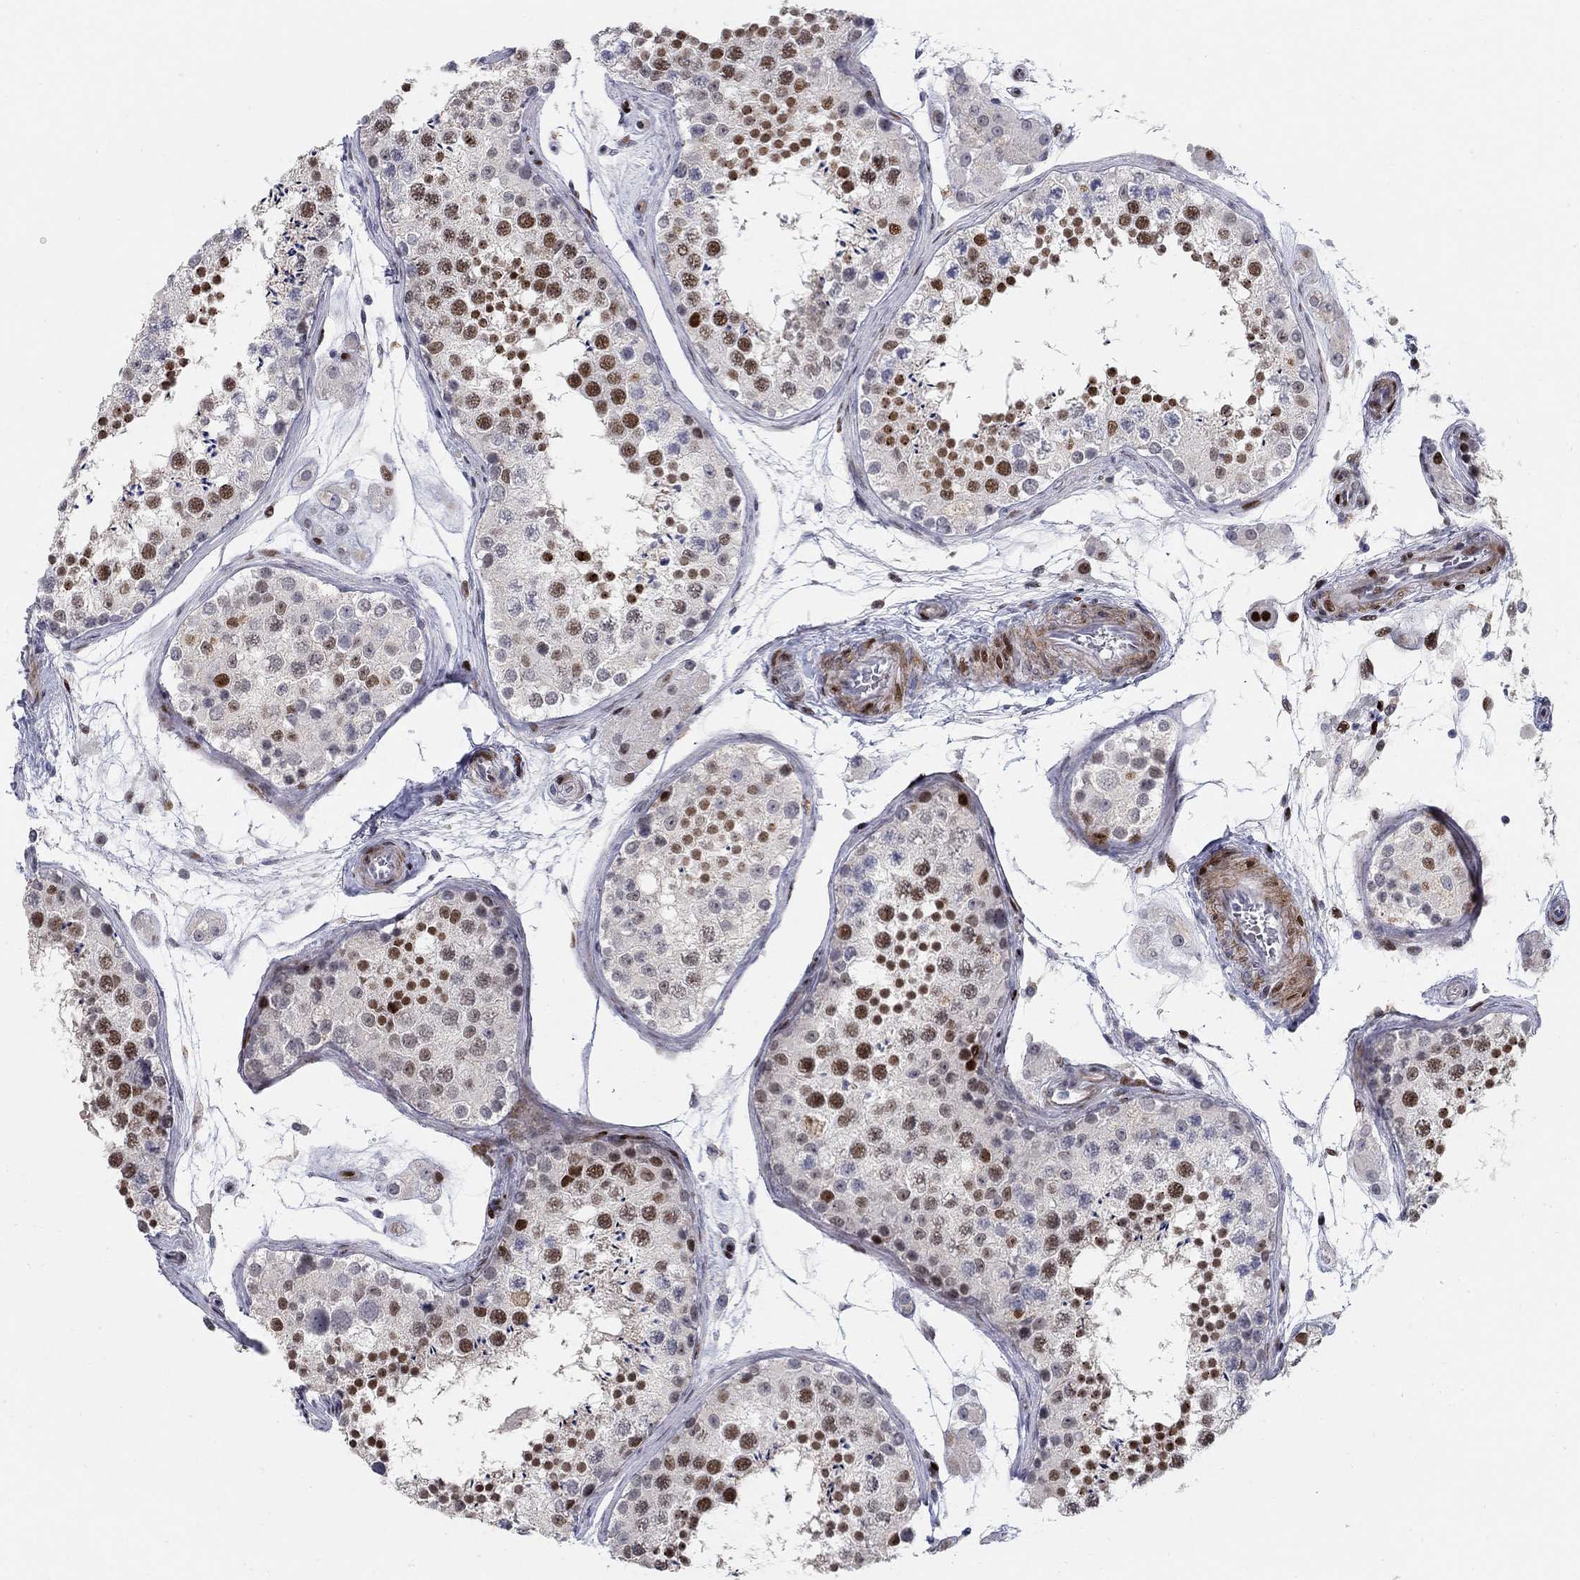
{"staining": {"intensity": "strong", "quantity": "25%-75%", "location": "nuclear"}, "tissue": "testis", "cell_type": "Cells in seminiferous ducts", "image_type": "normal", "snomed": [{"axis": "morphology", "description": "Normal tissue, NOS"}, {"axis": "topography", "description": "Testis"}], "caption": "A photomicrograph of testis stained for a protein demonstrates strong nuclear brown staining in cells in seminiferous ducts.", "gene": "RAPGEF5", "patient": {"sex": "male", "age": 41}}